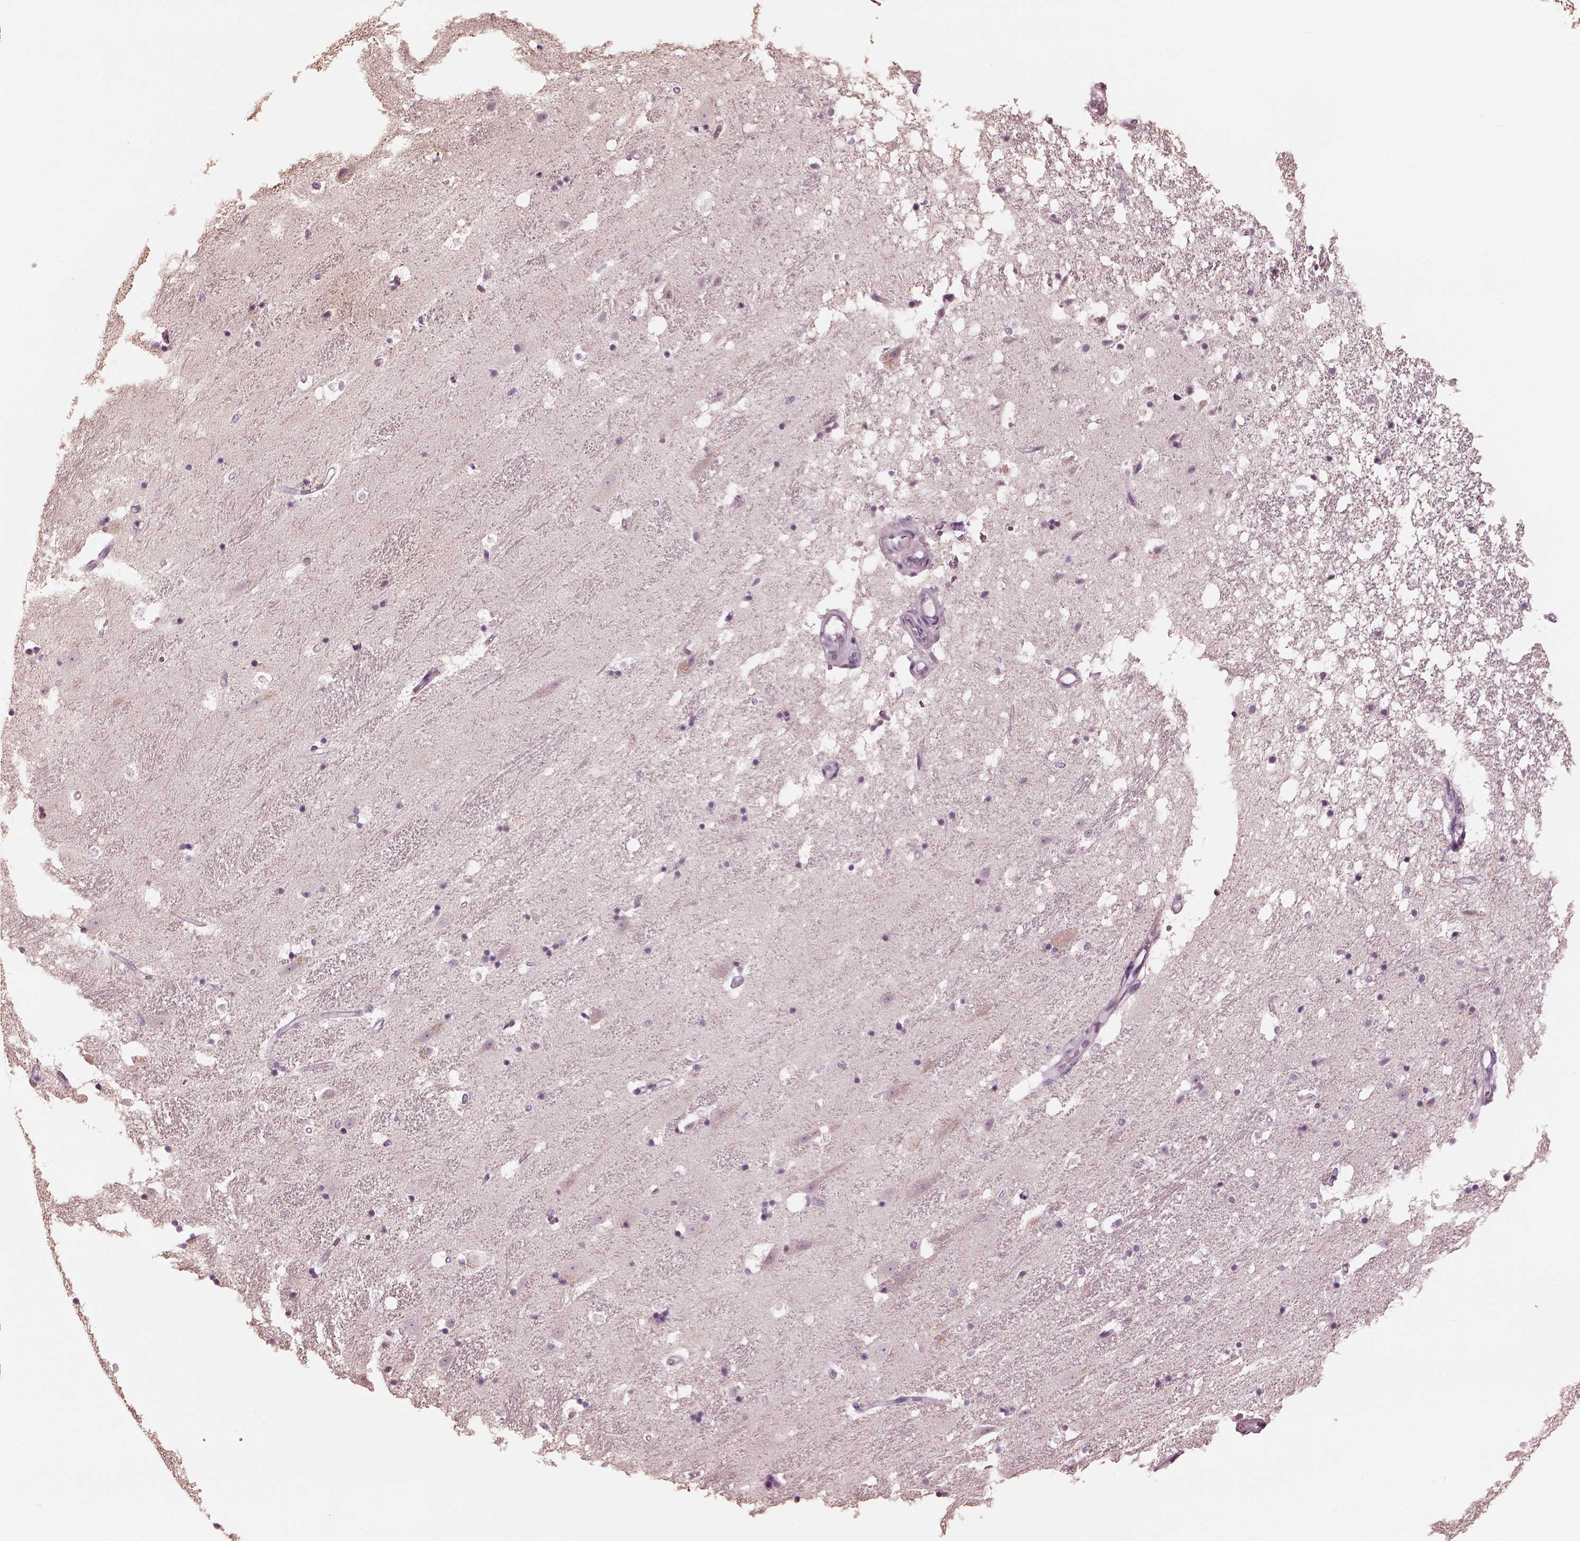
{"staining": {"intensity": "negative", "quantity": "none", "location": "none"}, "tissue": "hippocampus", "cell_type": "Glial cells", "image_type": "normal", "snomed": [{"axis": "morphology", "description": "Normal tissue, NOS"}, {"axis": "topography", "description": "Hippocampus"}], "caption": "Hippocampus stained for a protein using IHC displays no expression glial cells.", "gene": "OPTC", "patient": {"sex": "male", "age": 49}}